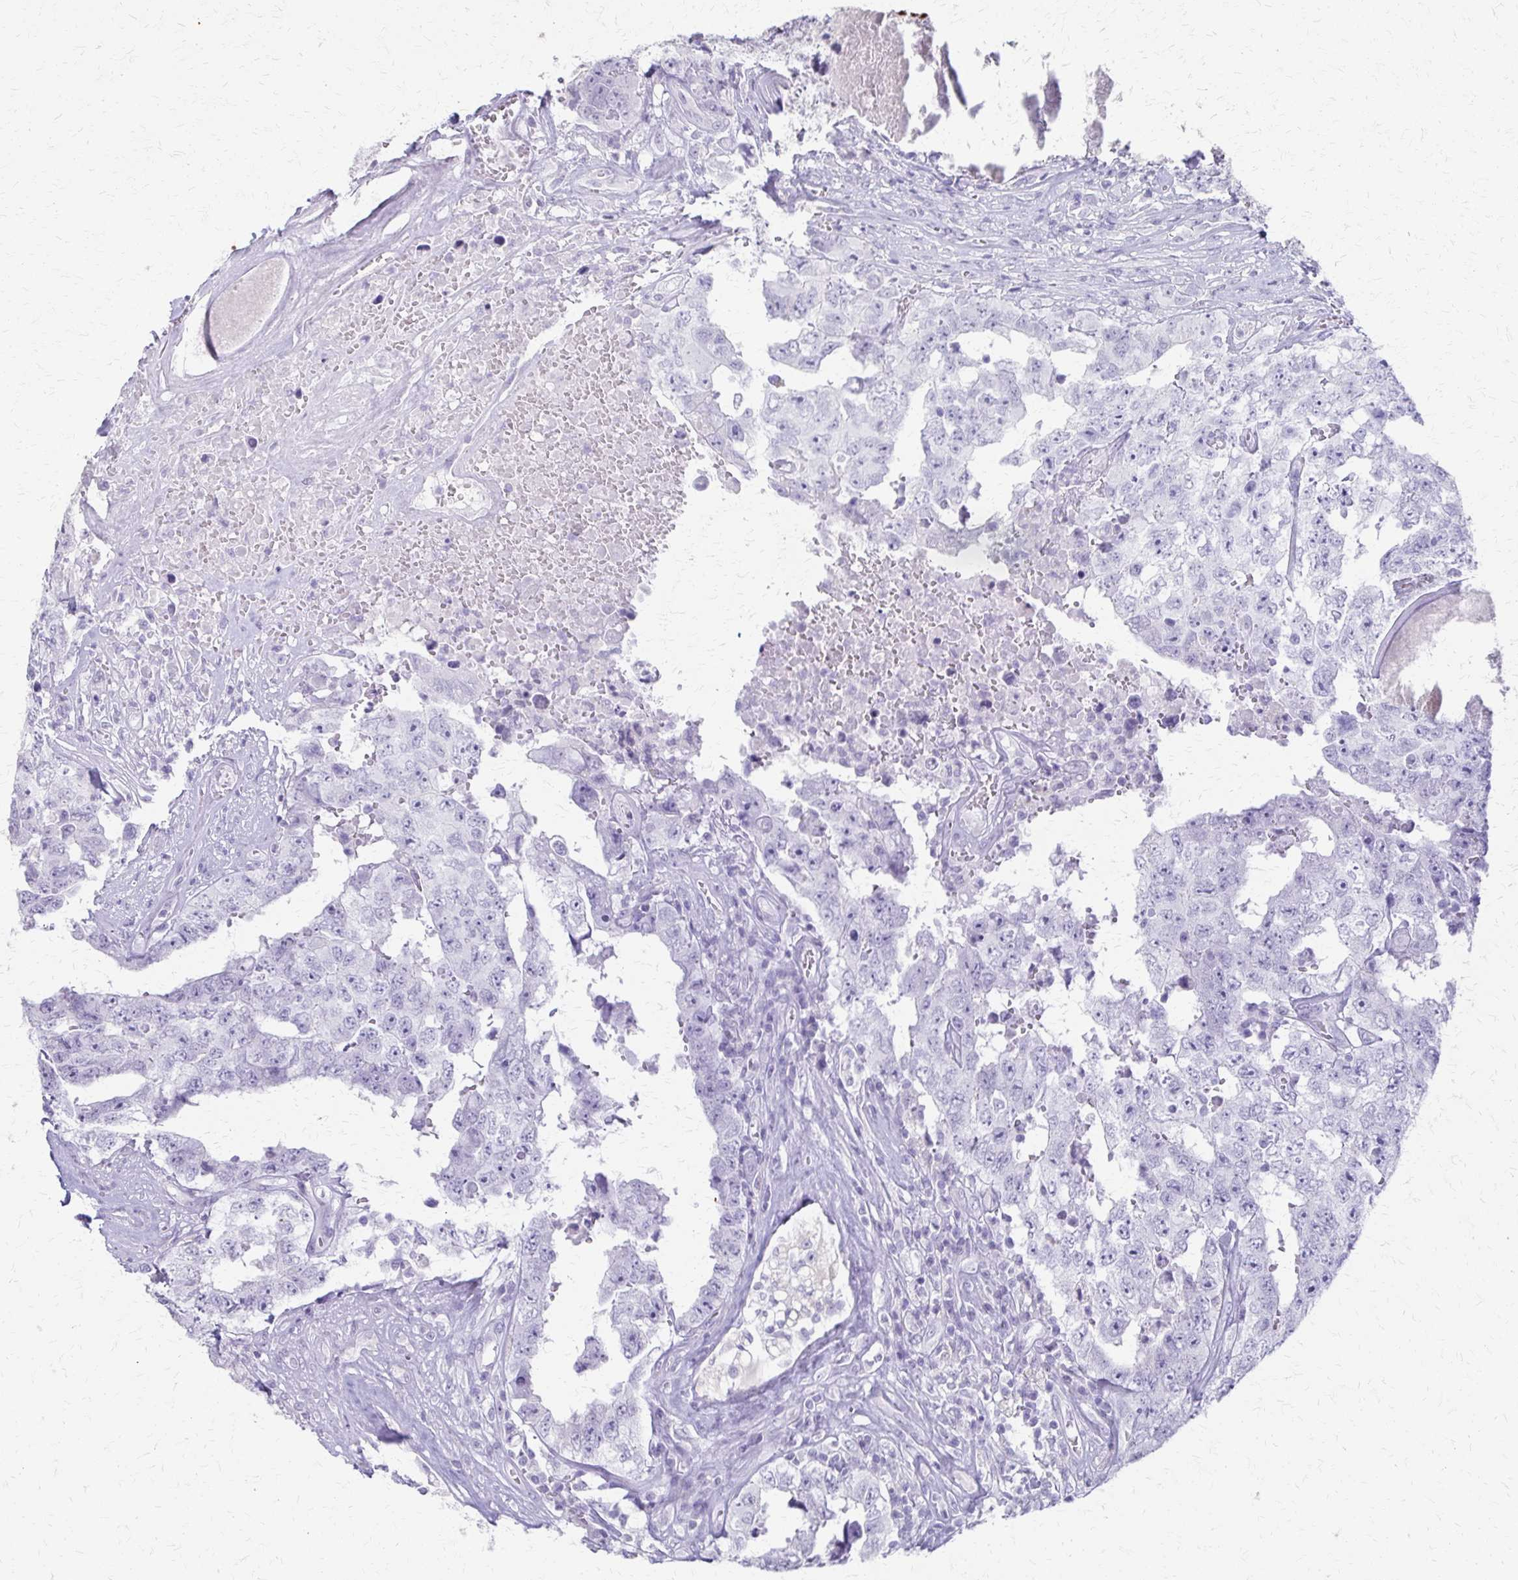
{"staining": {"intensity": "negative", "quantity": "none", "location": "none"}, "tissue": "testis cancer", "cell_type": "Tumor cells", "image_type": "cancer", "snomed": [{"axis": "morphology", "description": "Normal tissue, NOS"}, {"axis": "morphology", "description": "Carcinoma, Embryonal, NOS"}, {"axis": "topography", "description": "Testis"}, {"axis": "topography", "description": "Epididymis"}], "caption": "The immunohistochemistry (IHC) photomicrograph has no significant expression in tumor cells of testis embryonal carcinoma tissue.", "gene": "CYB5A", "patient": {"sex": "male", "age": 25}}